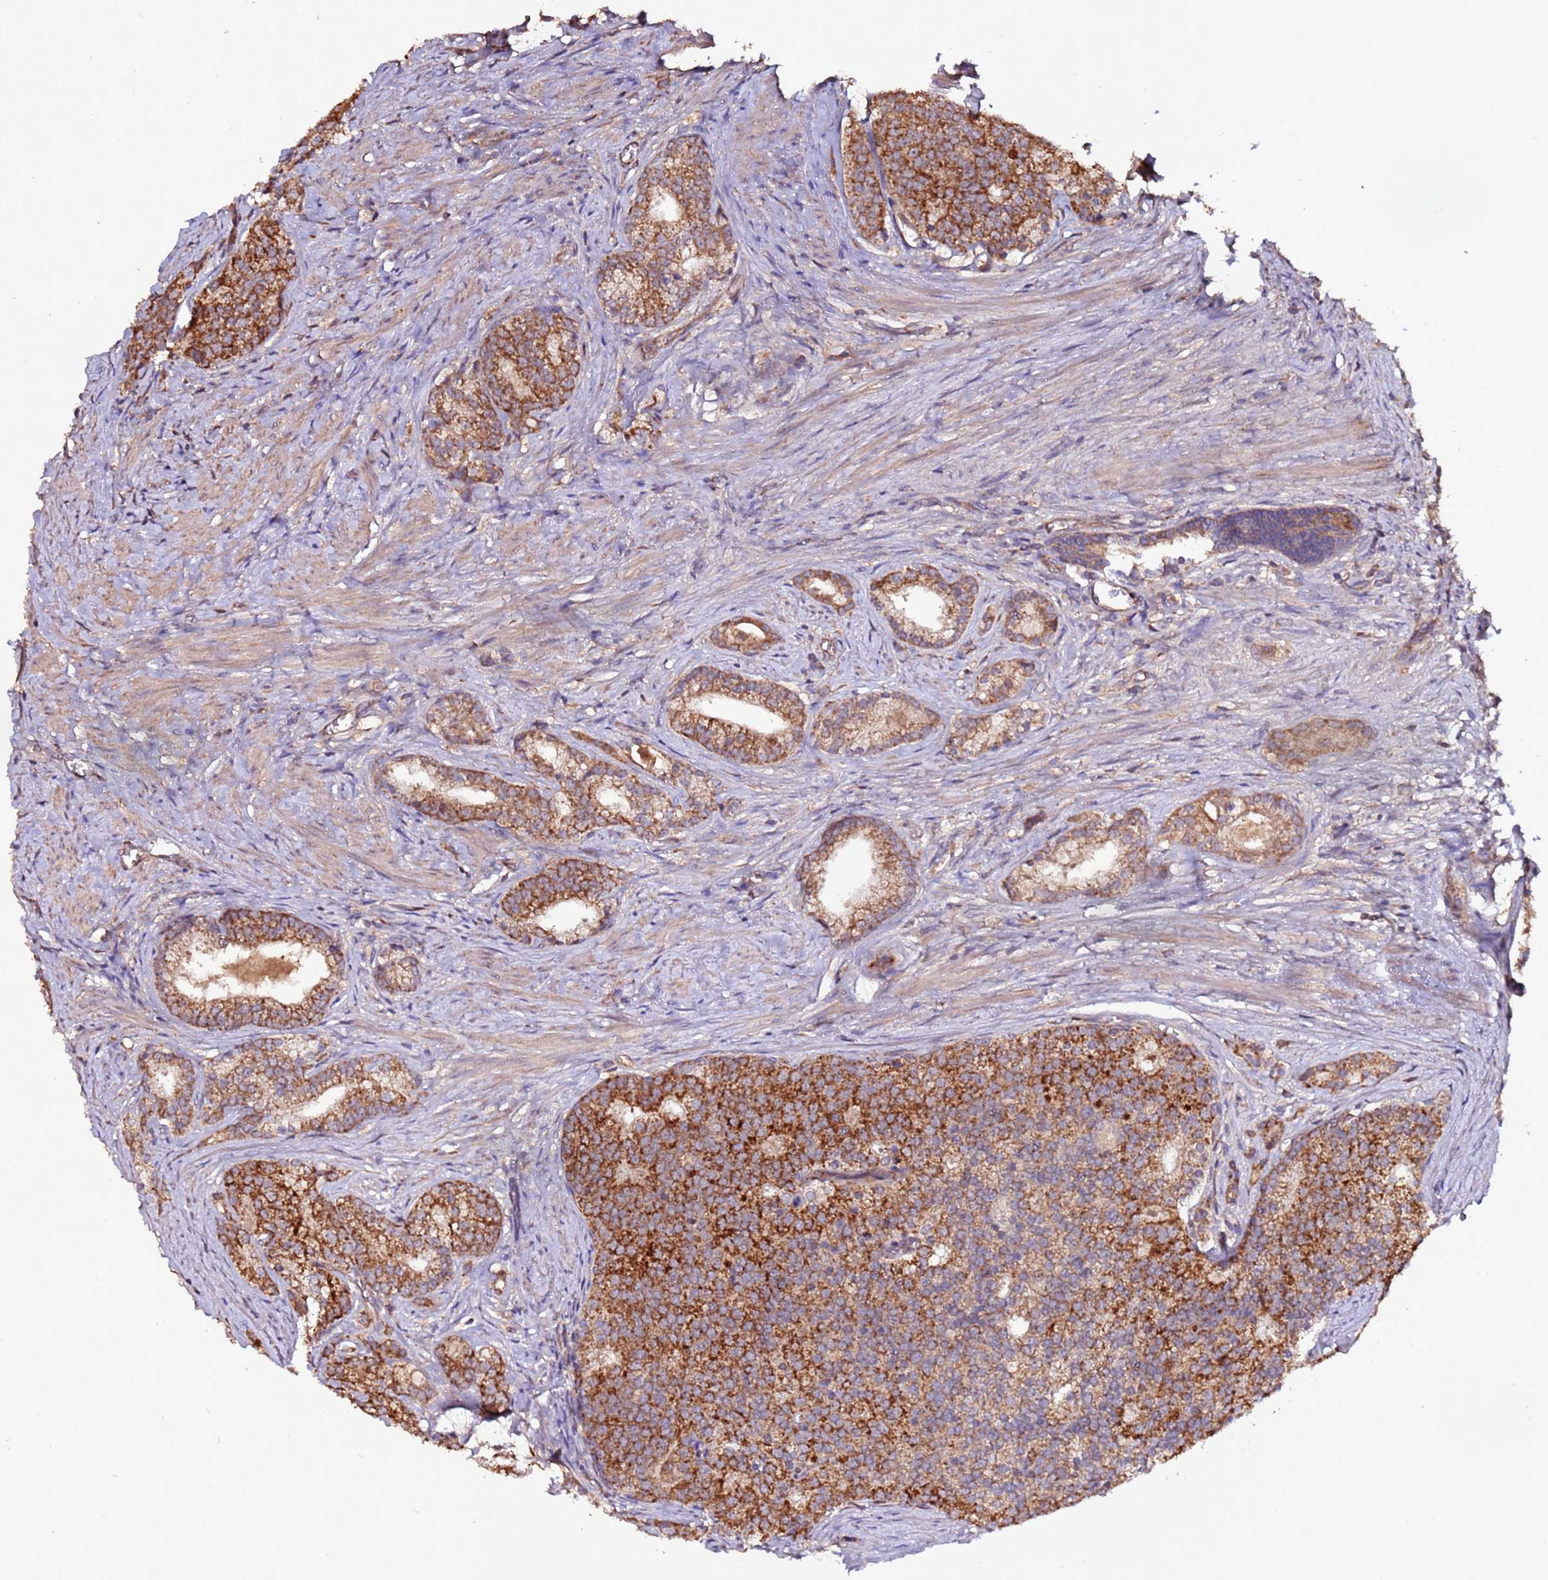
{"staining": {"intensity": "strong", "quantity": ">75%", "location": "cytoplasmic/membranous"}, "tissue": "prostate cancer", "cell_type": "Tumor cells", "image_type": "cancer", "snomed": [{"axis": "morphology", "description": "Adenocarcinoma, Low grade"}, {"axis": "topography", "description": "Prostate"}], "caption": "Immunohistochemistry (IHC) staining of prostate cancer, which demonstrates high levels of strong cytoplasmic/membranous positivity in approximately >75% of tumor cells indicating strong cytoplasmic/membranous protein staining. The staining was performed using DAB (brown) for protein detection and nuclei were counterstained in hematoxylin (blue).", "gene": "RPS15A", "patient": {"sex": "male", "age": 71}}